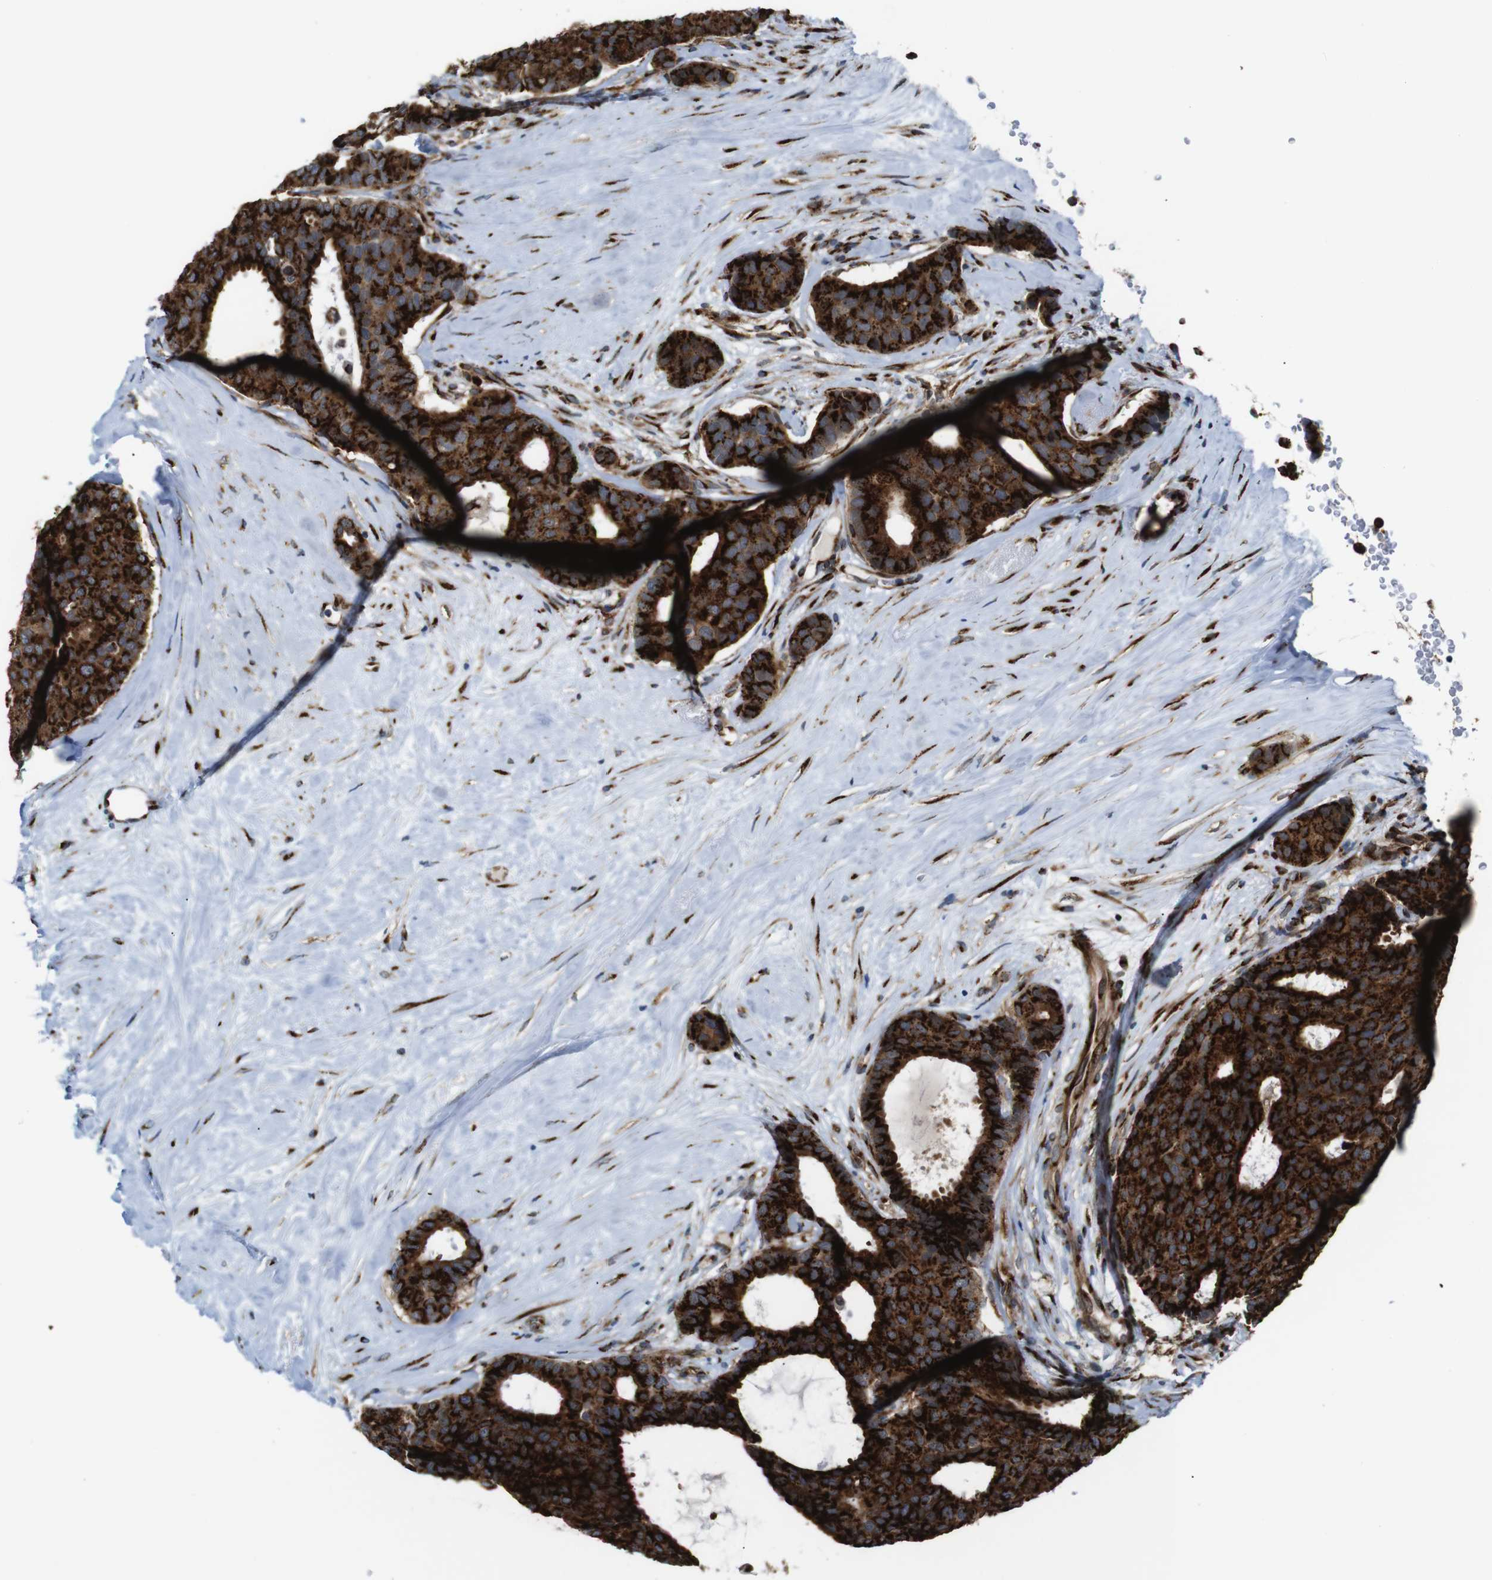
{"staining": {"intensity": "strong", "quantity": ">75%", "location": "cytoplasmic/membranous"}, "tissue": "breast cancer", "cell_type": "Tumor cells", "image_type": "cancer", "snomed": [{"axis": "morphology", "description": "Duct carcinoma"}, {"axis": "topography", "description": "Breast"}], "caption": "Breast intraductal carcinoma stained for a protein exhibits strong cytoplasmic/membranous positivity in tumor cells. (DAB IHC with brightfield microscopy, high magnification).", "gene": "TGOLN2", "patient": {"sex": "female", "age": 75}}